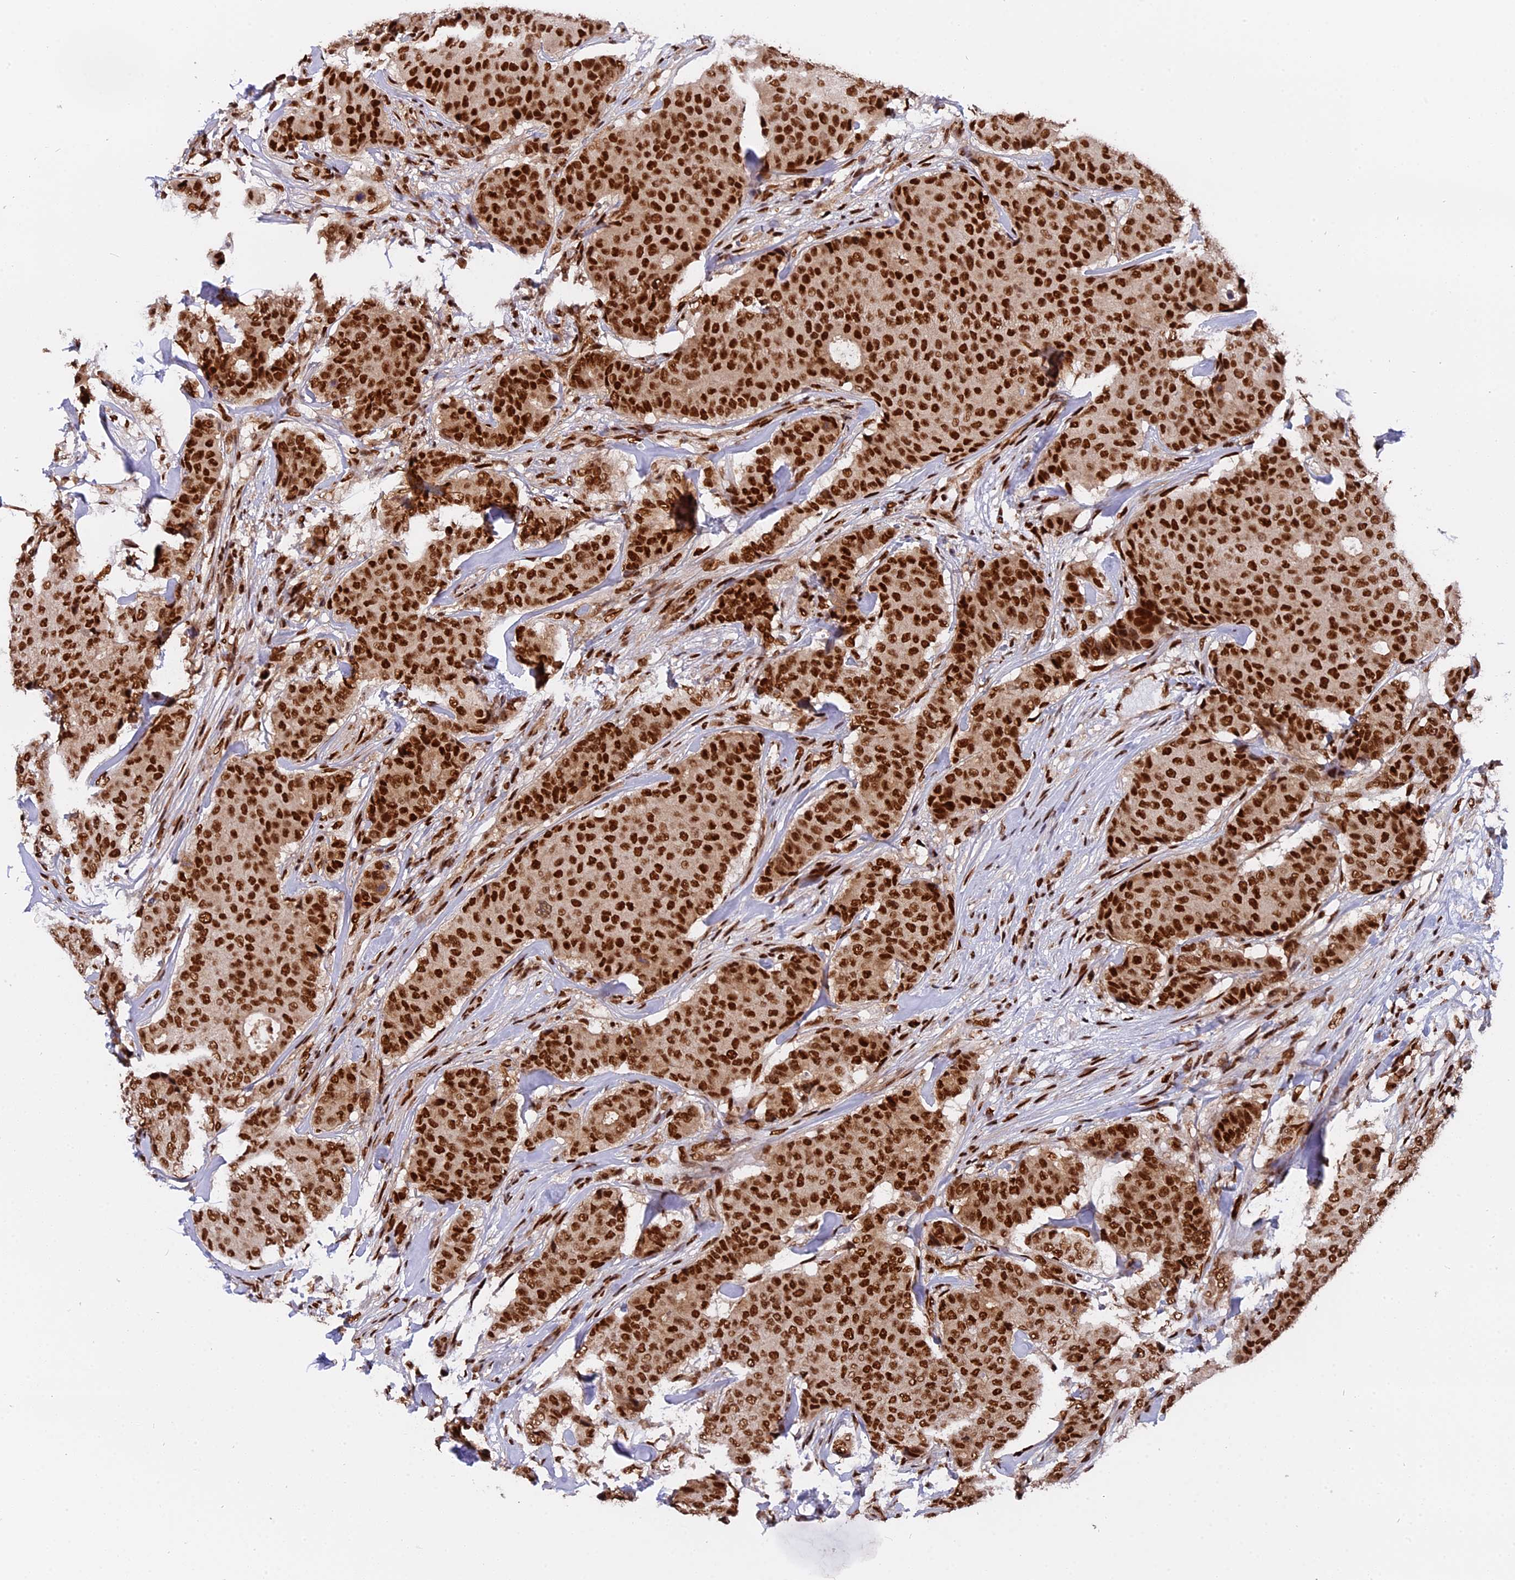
{"staining": {"intensity": "strong", "quantity": ">75%", "location": "nuclear"}, "tissue": "breast cancer", "cell_type": "Tumor cells", "image_type": "cancer", "snomed": [{"axis": "morphology", "description": "Duct carcinoma"}, {"axis": "topography", "description": "Breast"}], "caption": "A histopathology image of human breast cancer stained for a protein shows strong nuclear brown staining in tumor cells. Ihc stains the protein in brown and the nuclei are stained blue.", "gene": "RAMAC", "patient": {"sex": "female", "age": 75}}